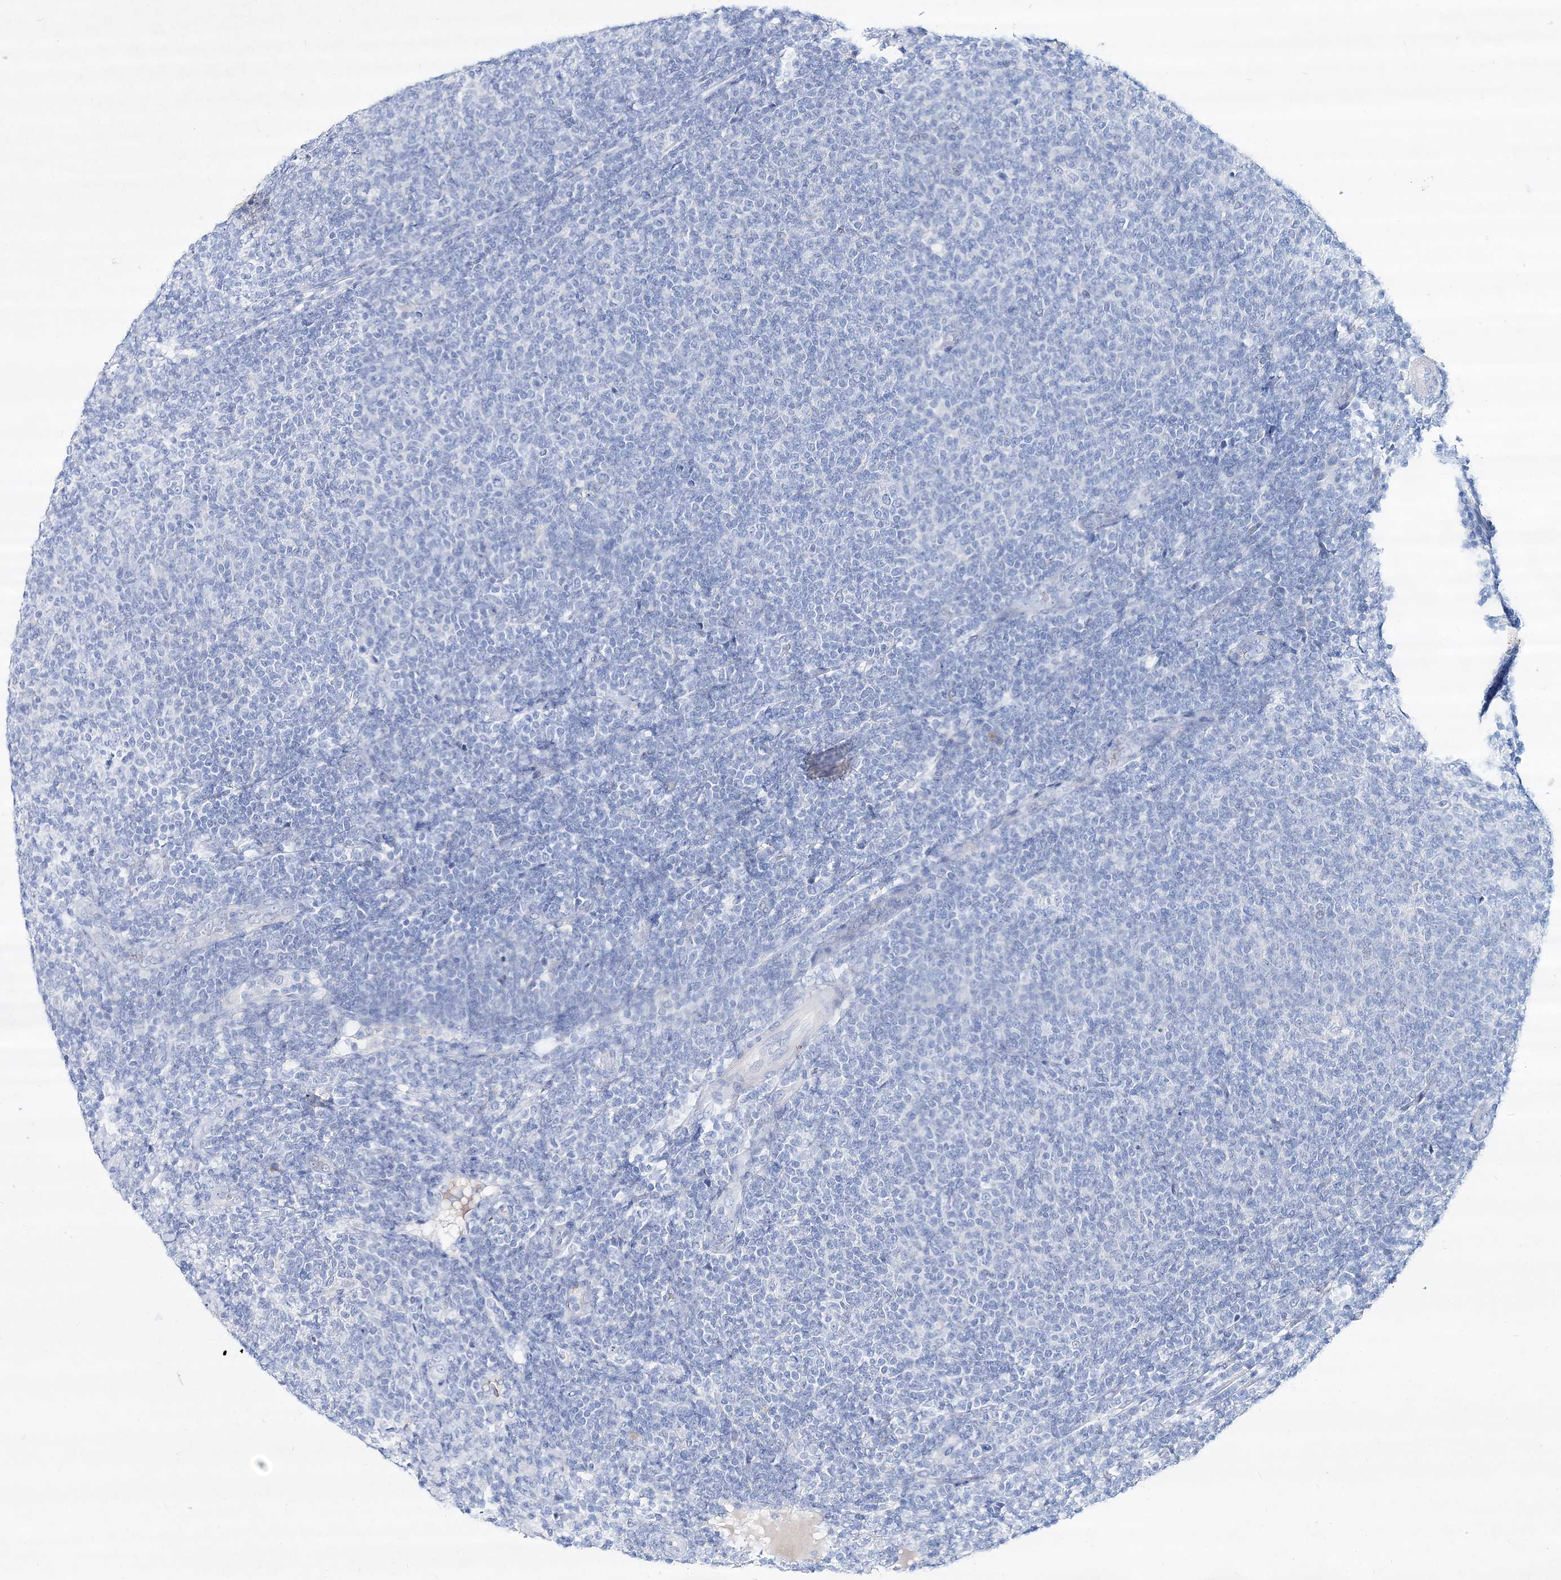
{"staining": {"intensity": "negative", "quantity": "none", "location": "none"}, "tissue": "lymphoma", "cell_type": "Tumor cells", "image_type": "cancer", "snomed": [{"axis": "morphology", "description": "Malignant lymphoma, non-Hodgkin's type, Low grade"}, {"axis": "topography", "description": "Lymph node"}], "caption": "The photomicrograph exhibits no significant staining in tumor cells of malignant lymphoma, non-Hodgkin's type (low-grade).", "gene": "SPINK7", "patient": {"sex": "male", "age": 66}}